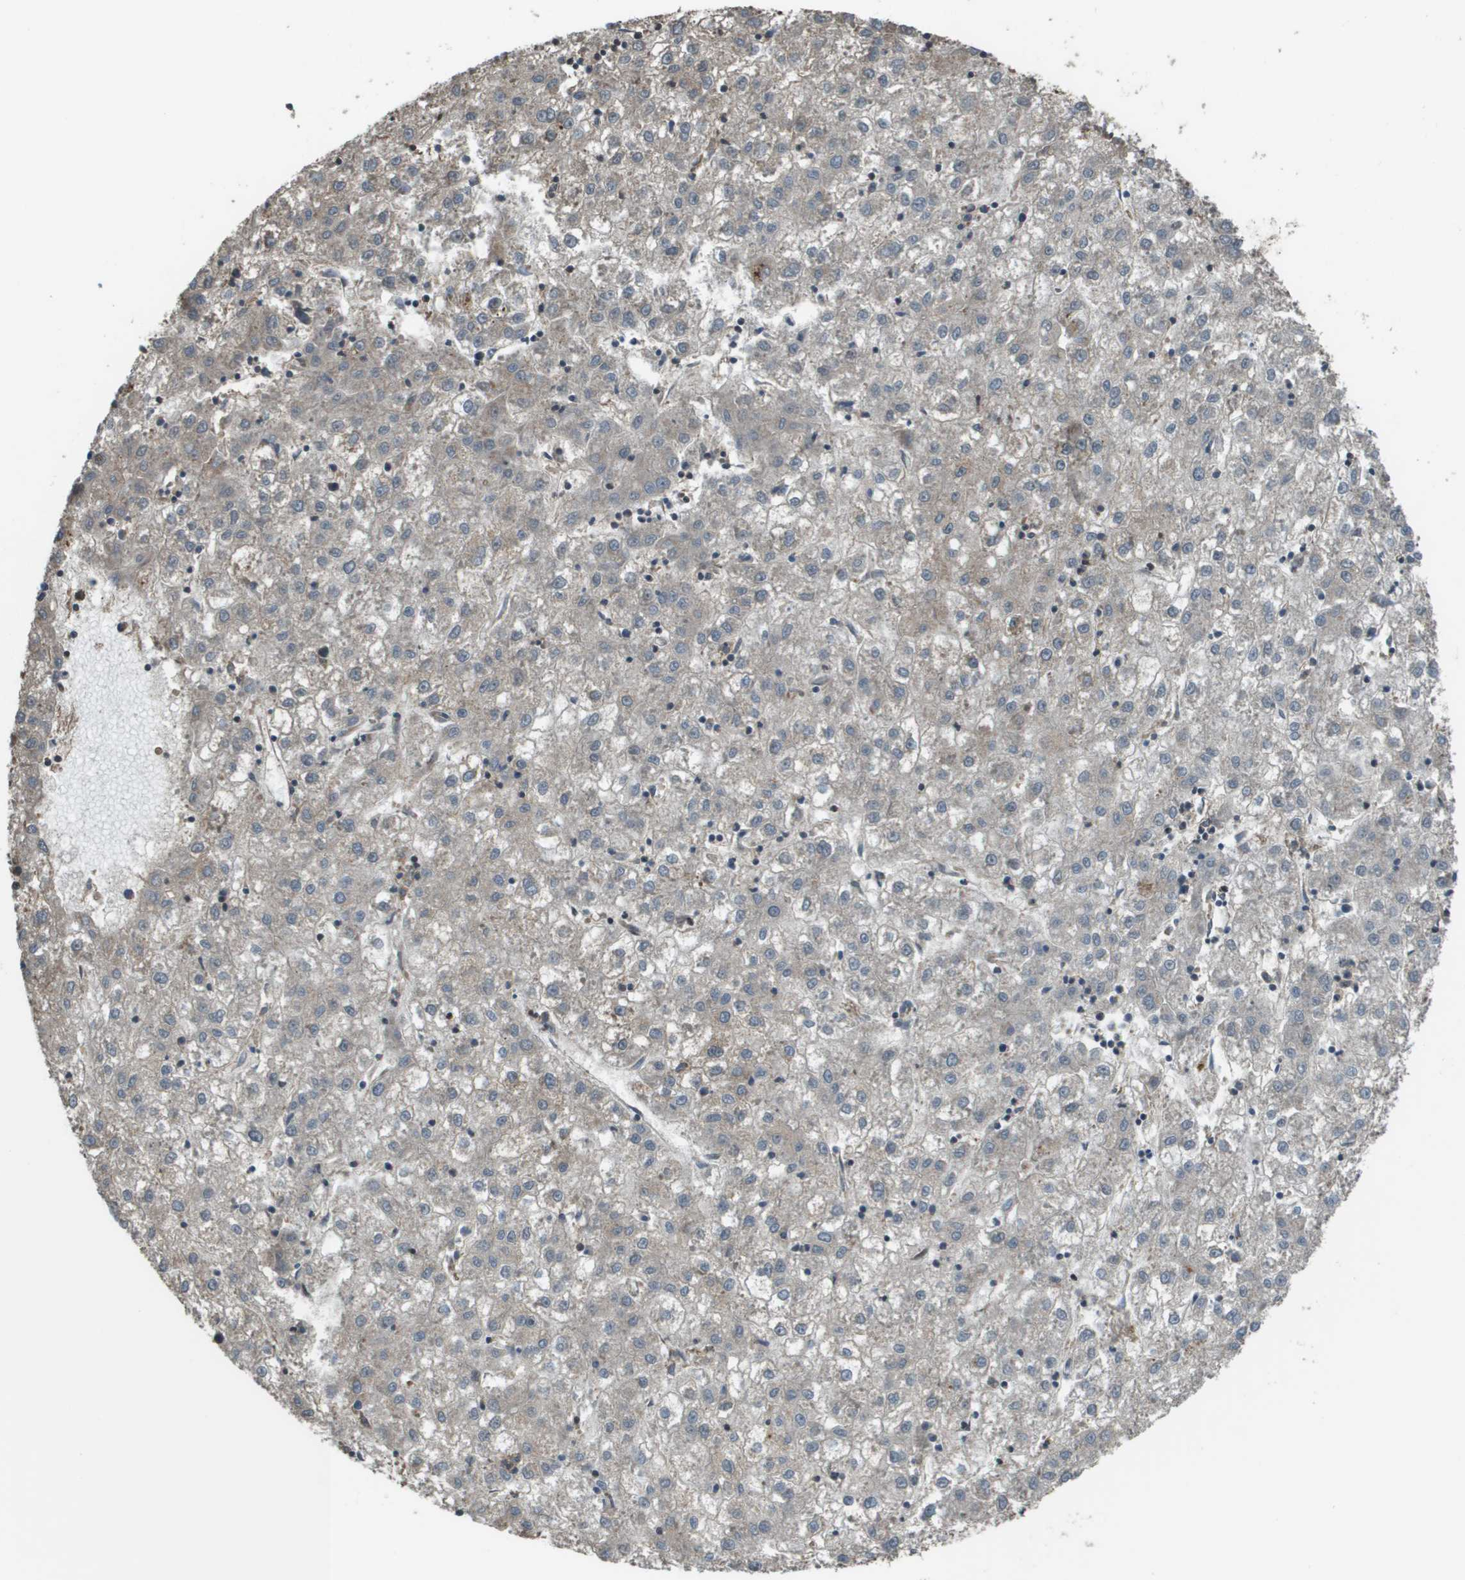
{"staining": {"intensity": "moderate", "quantity": "<25%", "location": "cytoplasmic/membranous"}, "tissue": "liver cancer", "cell_type": "Tumor cells", "image_type": "cancer", "snomed": [{"axis": "morphology", "description": "Carcinoma, Hepatocellular, NOS"}, {"axis": "topography", "description": "Liver"}], "caption": "A histopathology image showing moderate cytoplasmic/membranous positivity in about <25% of tumor cells in liver hepatocellular carcinoma, as visualized by brown immunohistochemical staining.", "gene": "PLPBP", "patient": {"sex": "male", "age": 72}}